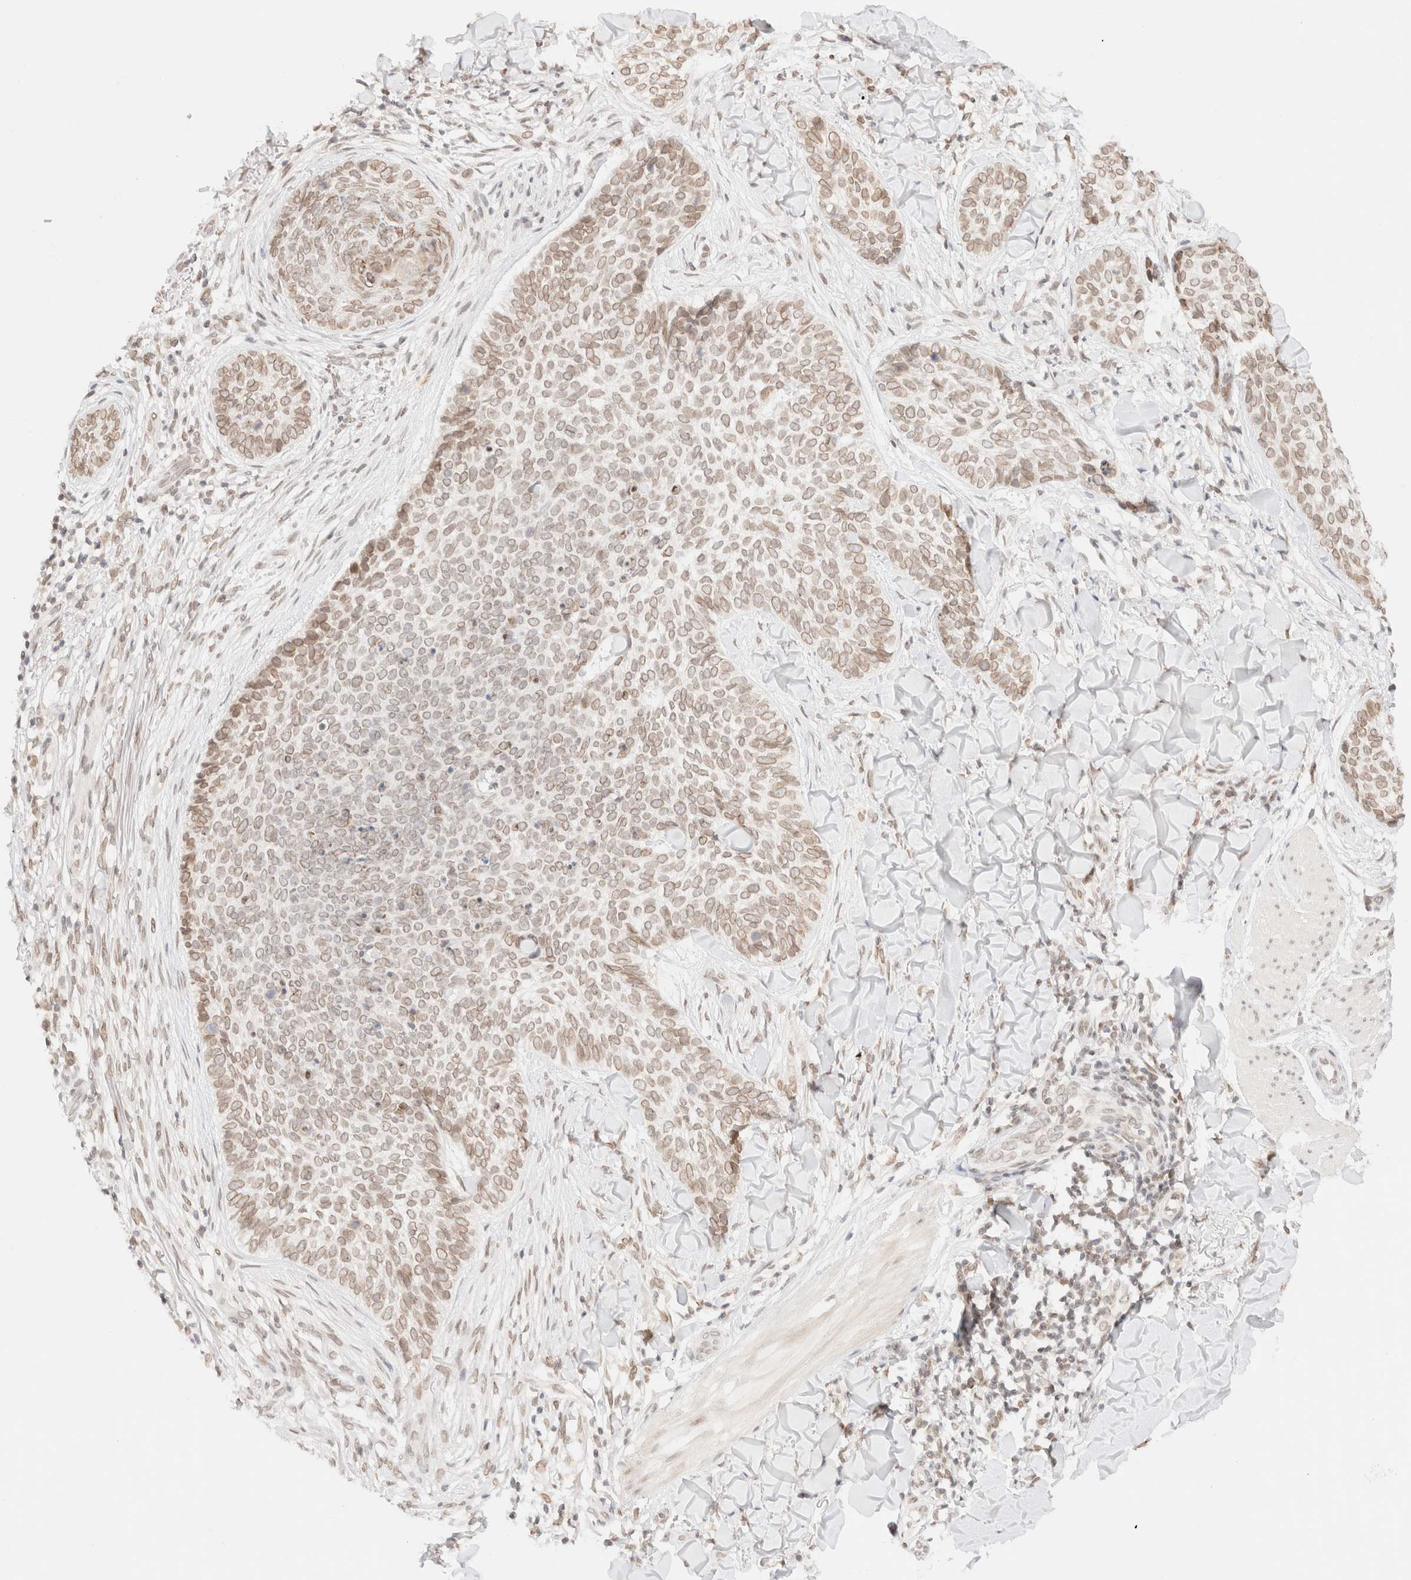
{"staining": {"intensity": "weak", "quantity": ">75%", "location": "cytoplasmic/membranous,nuclear"}, "tissue": "skin cancer", "cell_type": "Tumor cells", "image_type": "cancer", "snomed": [{"axis": "morphology", "description": "Normal tissue, NOS"}, {"axis": "morphology", "description": "Basal cell carcinoma"}, {"axis": "topography", "description": "Skin"}], "caption": "Skin cancer (basal cell carcinoma) stained with a brown dye demonstrates weak cytoplasmic/membranous and nuclear positive positivity in approximately >75% of tumor cells.", "gene": "ZNF770", "patient": {"sex": "male", "age": 67}}